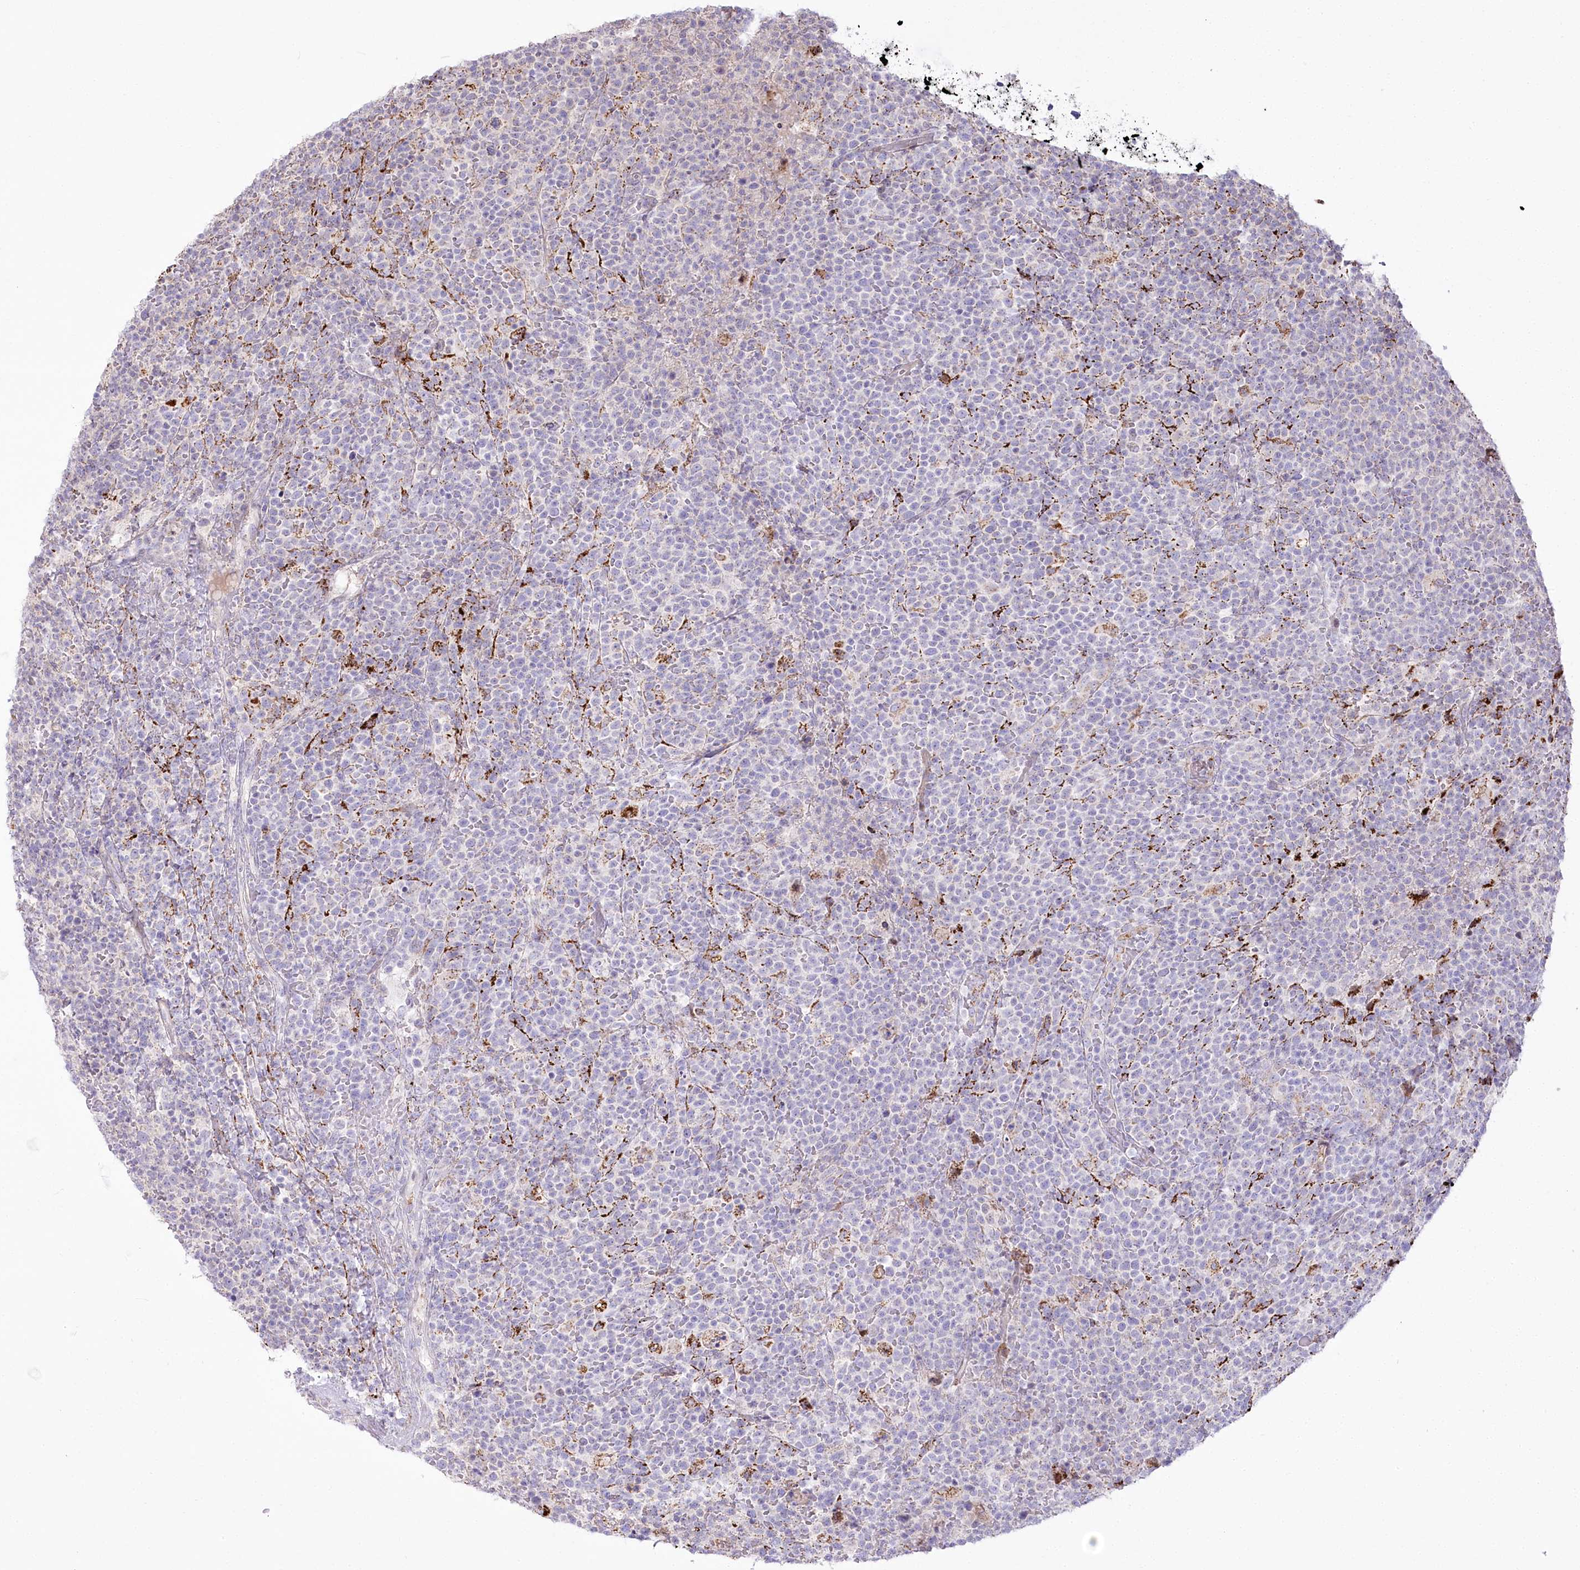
{"staining": {"intensity": "negative", "quantity": "none", "location": "none"}, "tissue": "lymphoma", "cell_type": "Tumor cells", "image_type": "cancer", "snomed": [{"axis": "morphology", "description": "Malignant lymphoma, non-Hodgkin's type, High grade"}, {"axis": "topography", "description": "Lymph node"}], "caption": "Immunohistochemistry (IHC) micrograph of neoplastic tissue: human high-grade malignant lymphoma, non-Hodgkin's type stained with DAB (3,3'-diaminobenzidine) reveals no significant protein staining in tumor cells.", "gene": "CEP164", "patient": {"sex": "male", "age": 61}}